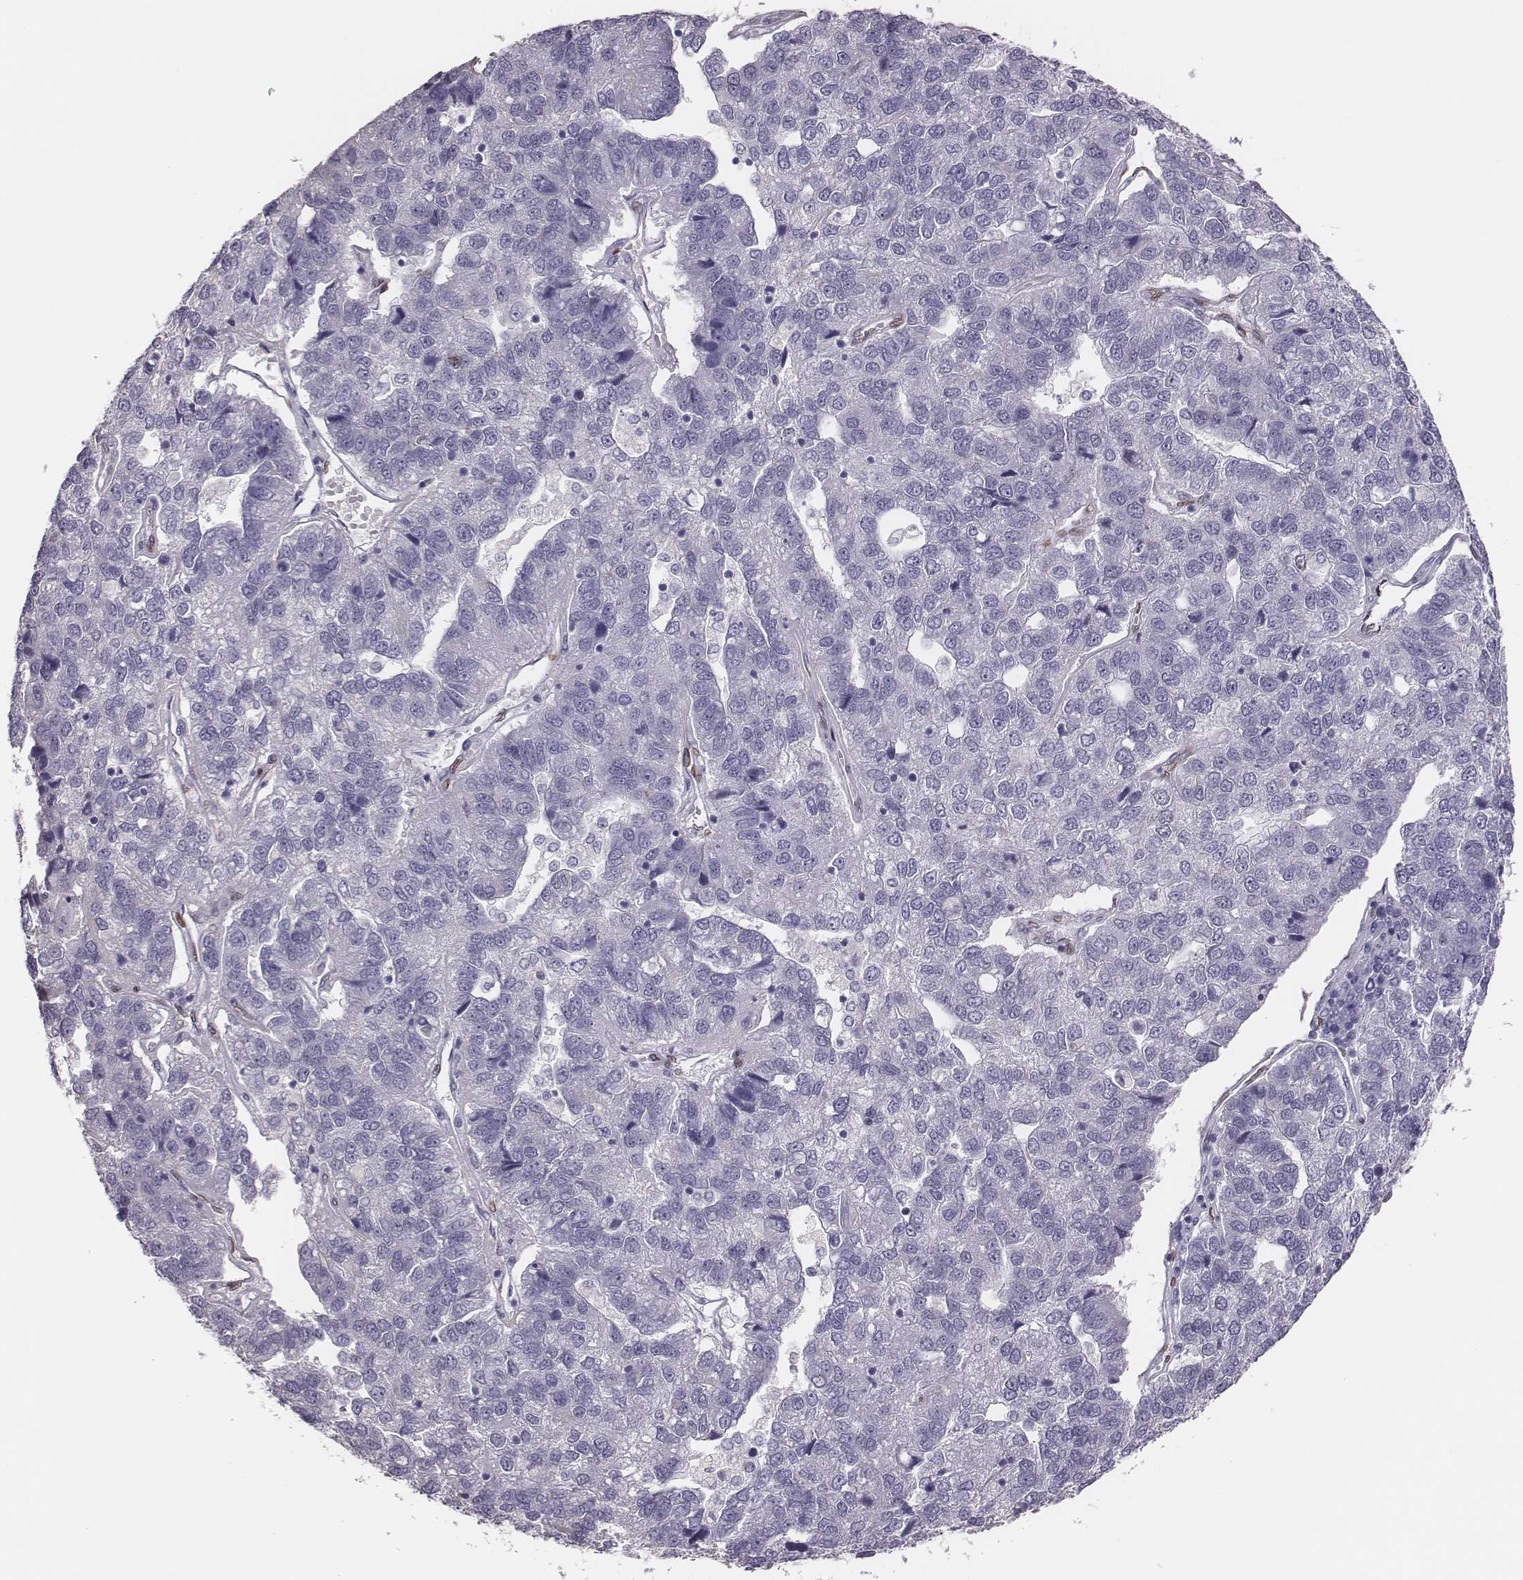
{"staining": {"intensity": "negative", "quantity": "none", "location": "none"}, "tissue": "pancreatic cancer", "cell_type": "Tumor cells", "image_type": "cancer", "snomed": [{"axis": "morphology", "description": "Adenocarcinoma, NOS"}, {"axis": "topography", "description": "Pancreas"}], "caption": "Tumor cells are negative for brown protein staining in pancreatic adenocarcinoma.", "gene": "ADGRF4", "patient": {"sex": "female", "age": 61}}